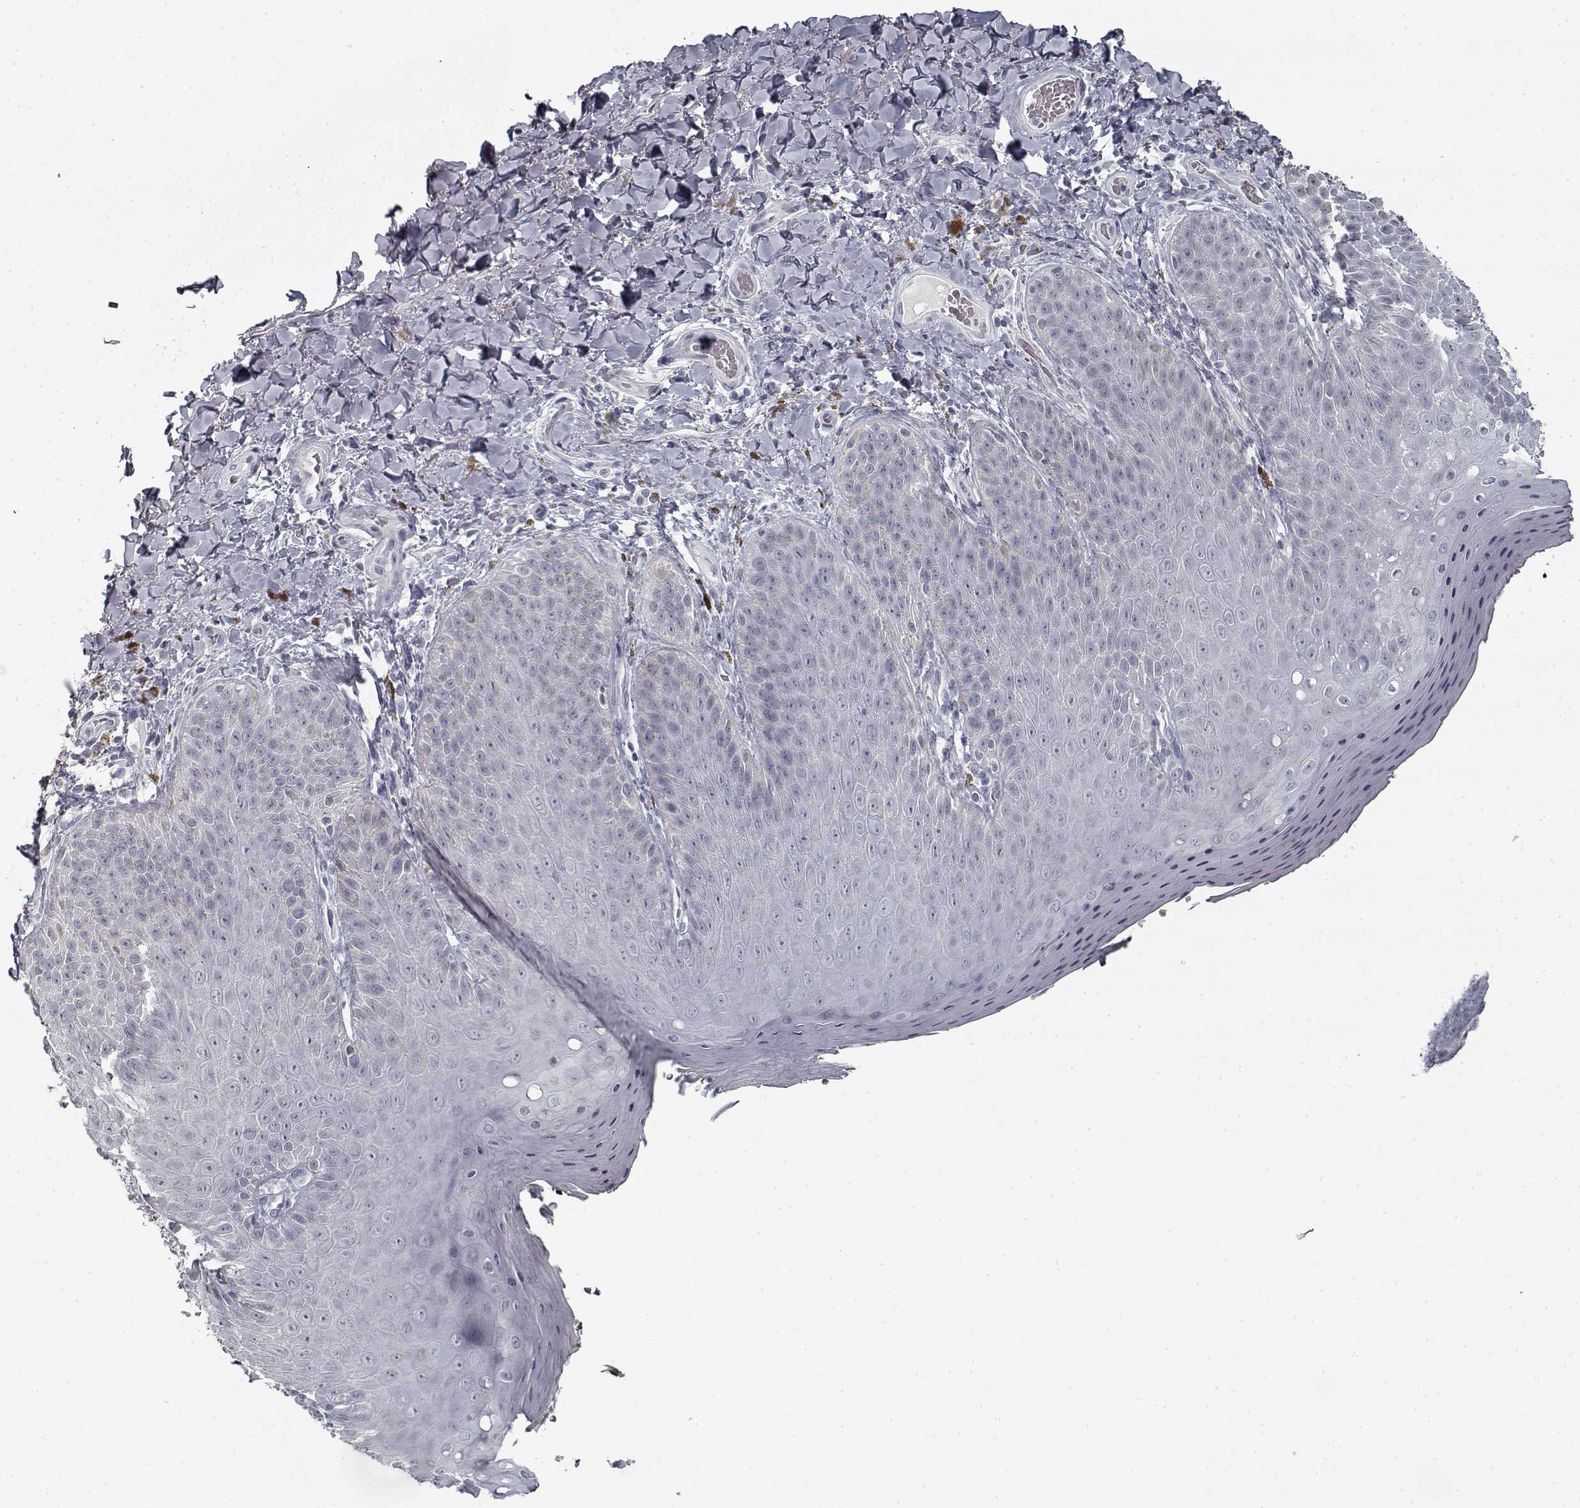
{"staining": {"intensity": "negative", "quantity": "none", "location": "none"}, "tissue": "skin", "cell_type": "Epidermal cells", "image_type": "normal", "snomed": [{"axis": "morphology", "description": "Normal tissue, NOS"}, {"axis": "topography", "description": "Anal"}], "caption": "Immunohistochemistry image of unremarkable skin stained for a protein (brown), which reveals no staining in epidermal cells.", "gene": "GAD2", "patient": {"sex": "male", "age": 53}}